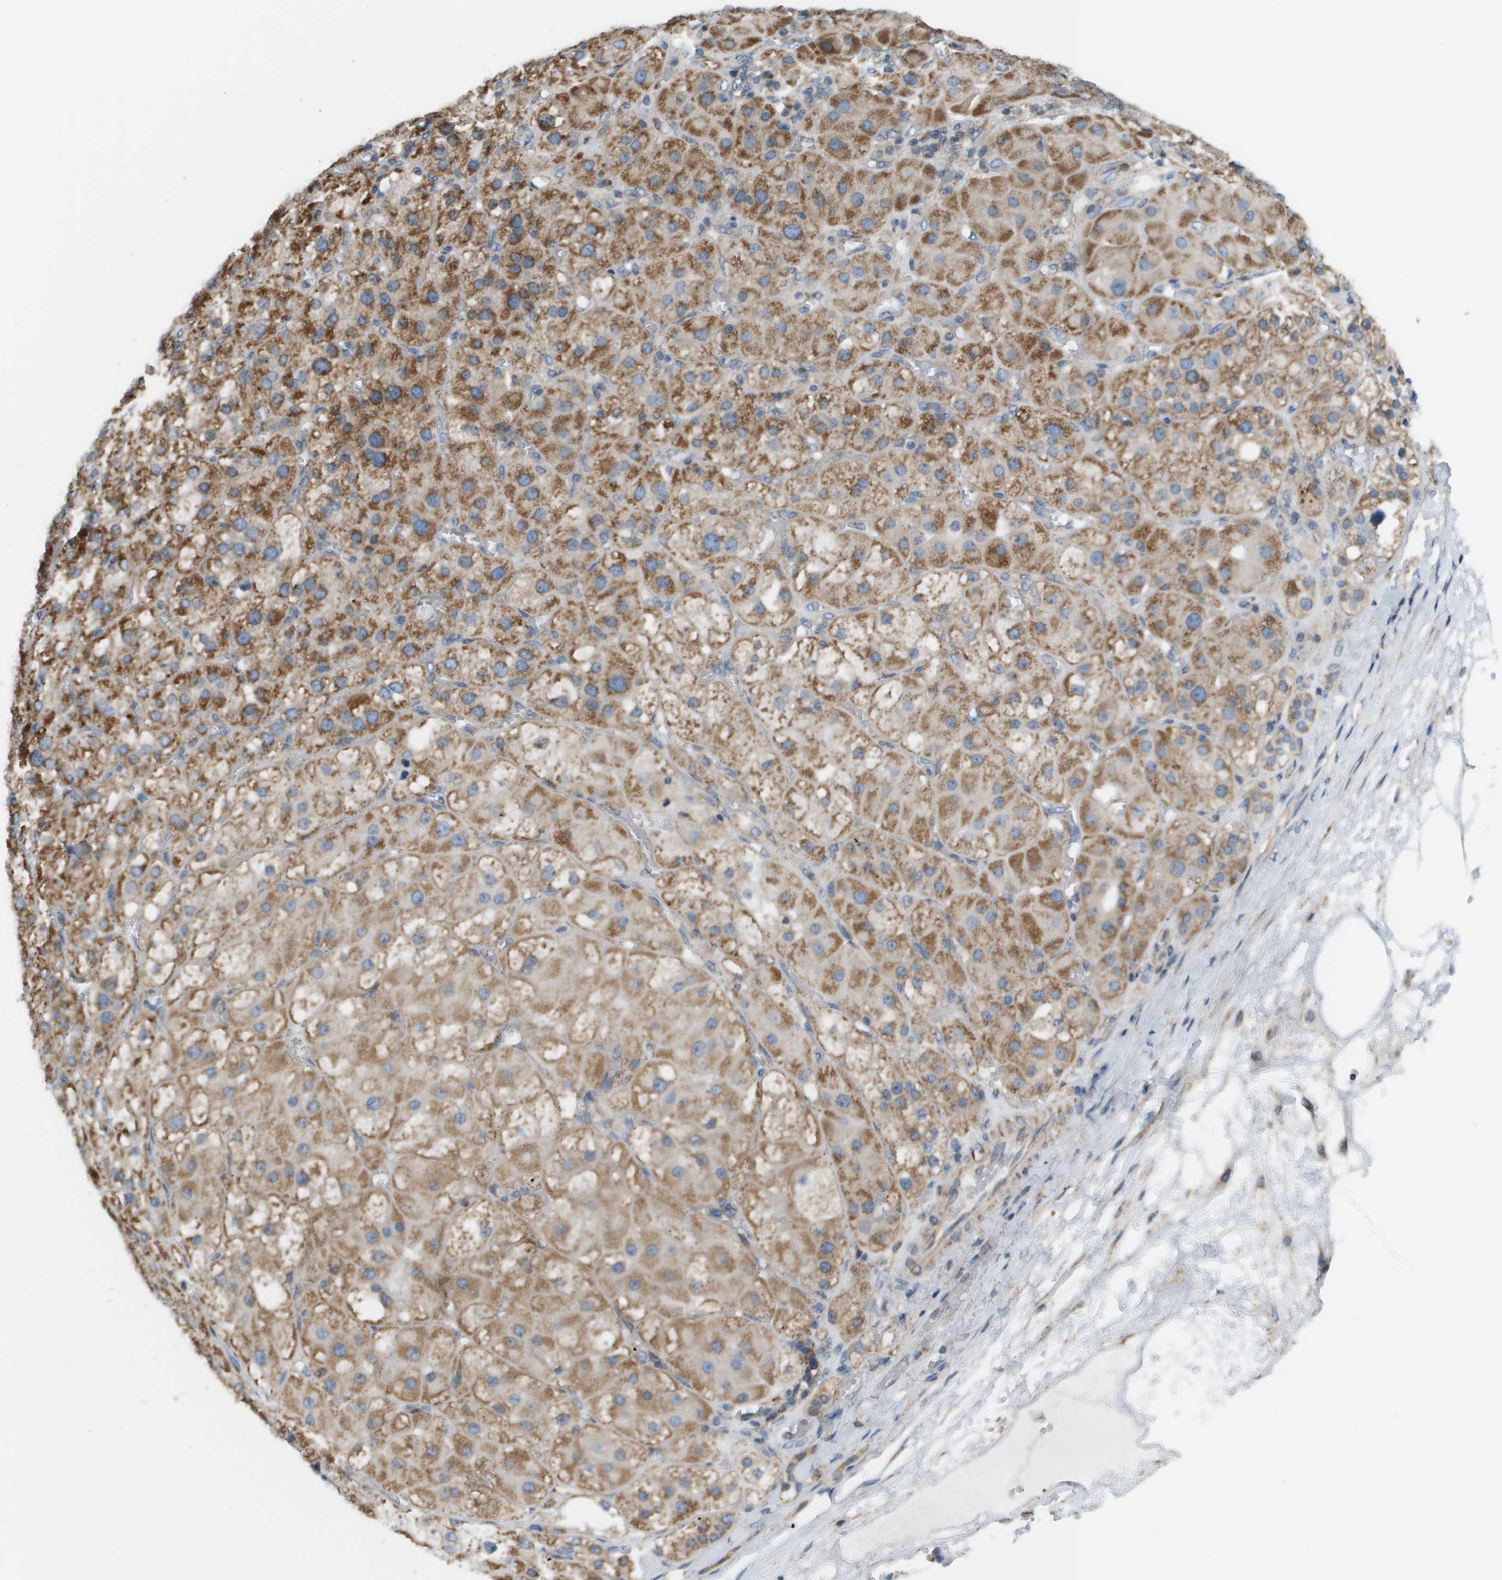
{"staining": {"intensity": "moderate", "quantity": ">75%", "location": "cytoplasmic/membranous"}, "tissue": "adrenal gland", "cell_type": "Glandular cells", "image_type": "normal", "snomed": [{"axis": "morphology", "description": "Normal tissue, NOS"}, {"axis": "topography", "description": "Adrenal gland"}], "caption": "Immunohistochemical staining of unremarkable adrenal gland displays medium levels of moderate cytoplasmic/membranous expression in about >75% of glandular cells.", "gene": "TAOK3", "patient": {"sex": "female", "age": 47}}